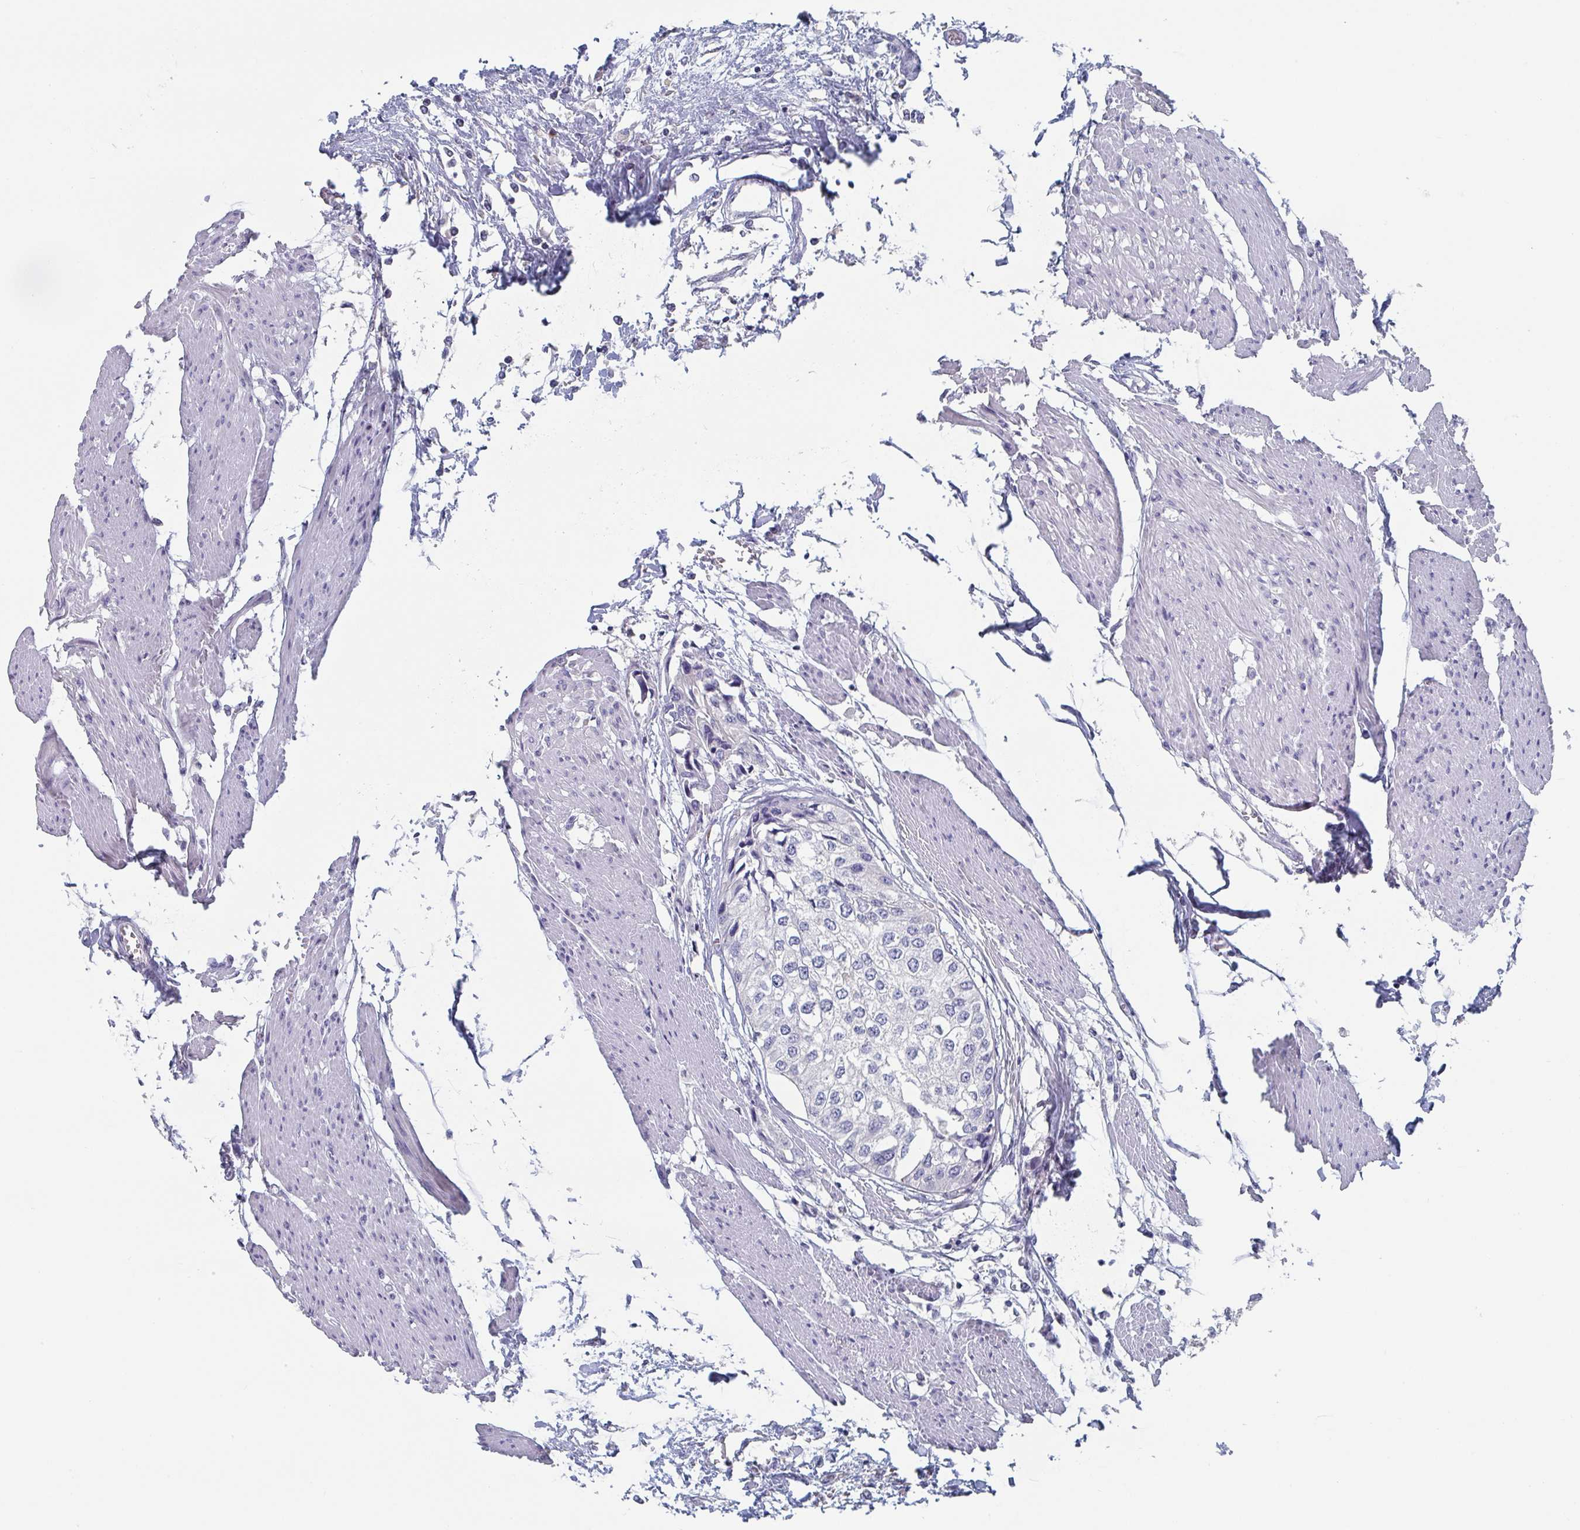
{"staining": {"intensity": "negative", "quantity": "none", "location": "none"}, "tissue": "urothelial cancer", "cell_type": "Tumor cells", "image_type": "cancer", "snomed": [{"axis": "morphology", "description": "Urothelial carcinoma, High grade"}, {"axis": "topography", "description": "Urinary bladder"}], "caption": "IHC micrograph of neoplastic tissue: human urothelial cancer stained with DAB (3,3'-diaminobenzidine) demonstrates no significant protein positivity in tumor cells. (DAB (3,3'-diaminobenzidine) IHC with hematoxylin counter stain).", "gene": "NT5C3B", "patient": {"sex": "male", "age": 64}}